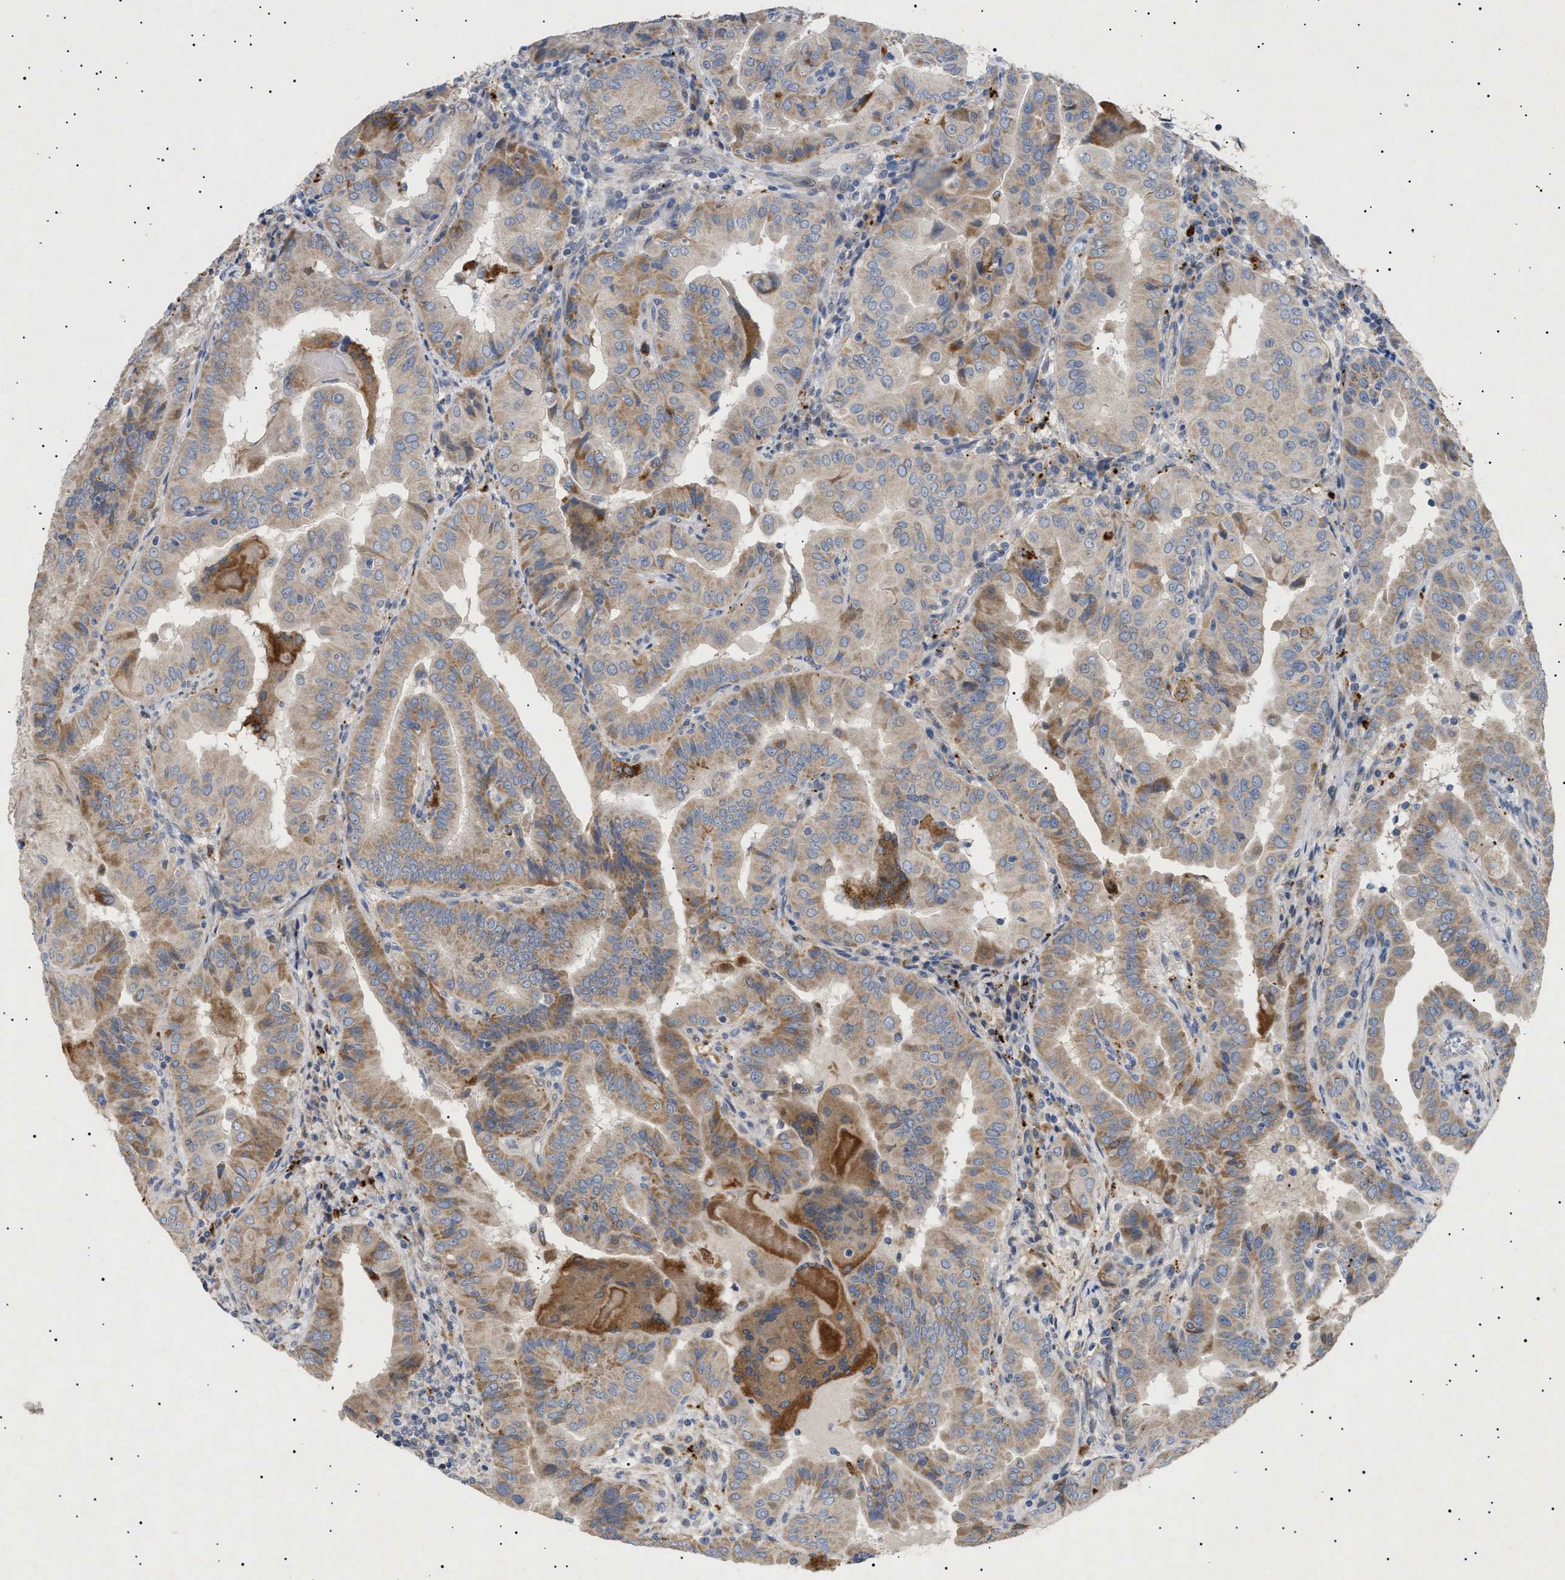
{"staining": {"intensity": "moderate", "quantity": "25%-75%", "location": "cytoplasmic/membranous"}, "tissue": "thyroid cancer", "cell_type": "Tumor cells", "image_type": "cancer", "snomed": [{"axis": "morphology", "description": "Papillary adenocarcinoma, NOS"}, {"axis": "topography", "description": "Thyroid gland"}], "caption": "Immunohistochemical staining of human thyroid cancer reveals moderate cytoplasmic/membranous protein staining in about 25%-75% of tumor cells.", "gene": "SIRT5", "patient": {"sex": "male", "age": 33}}